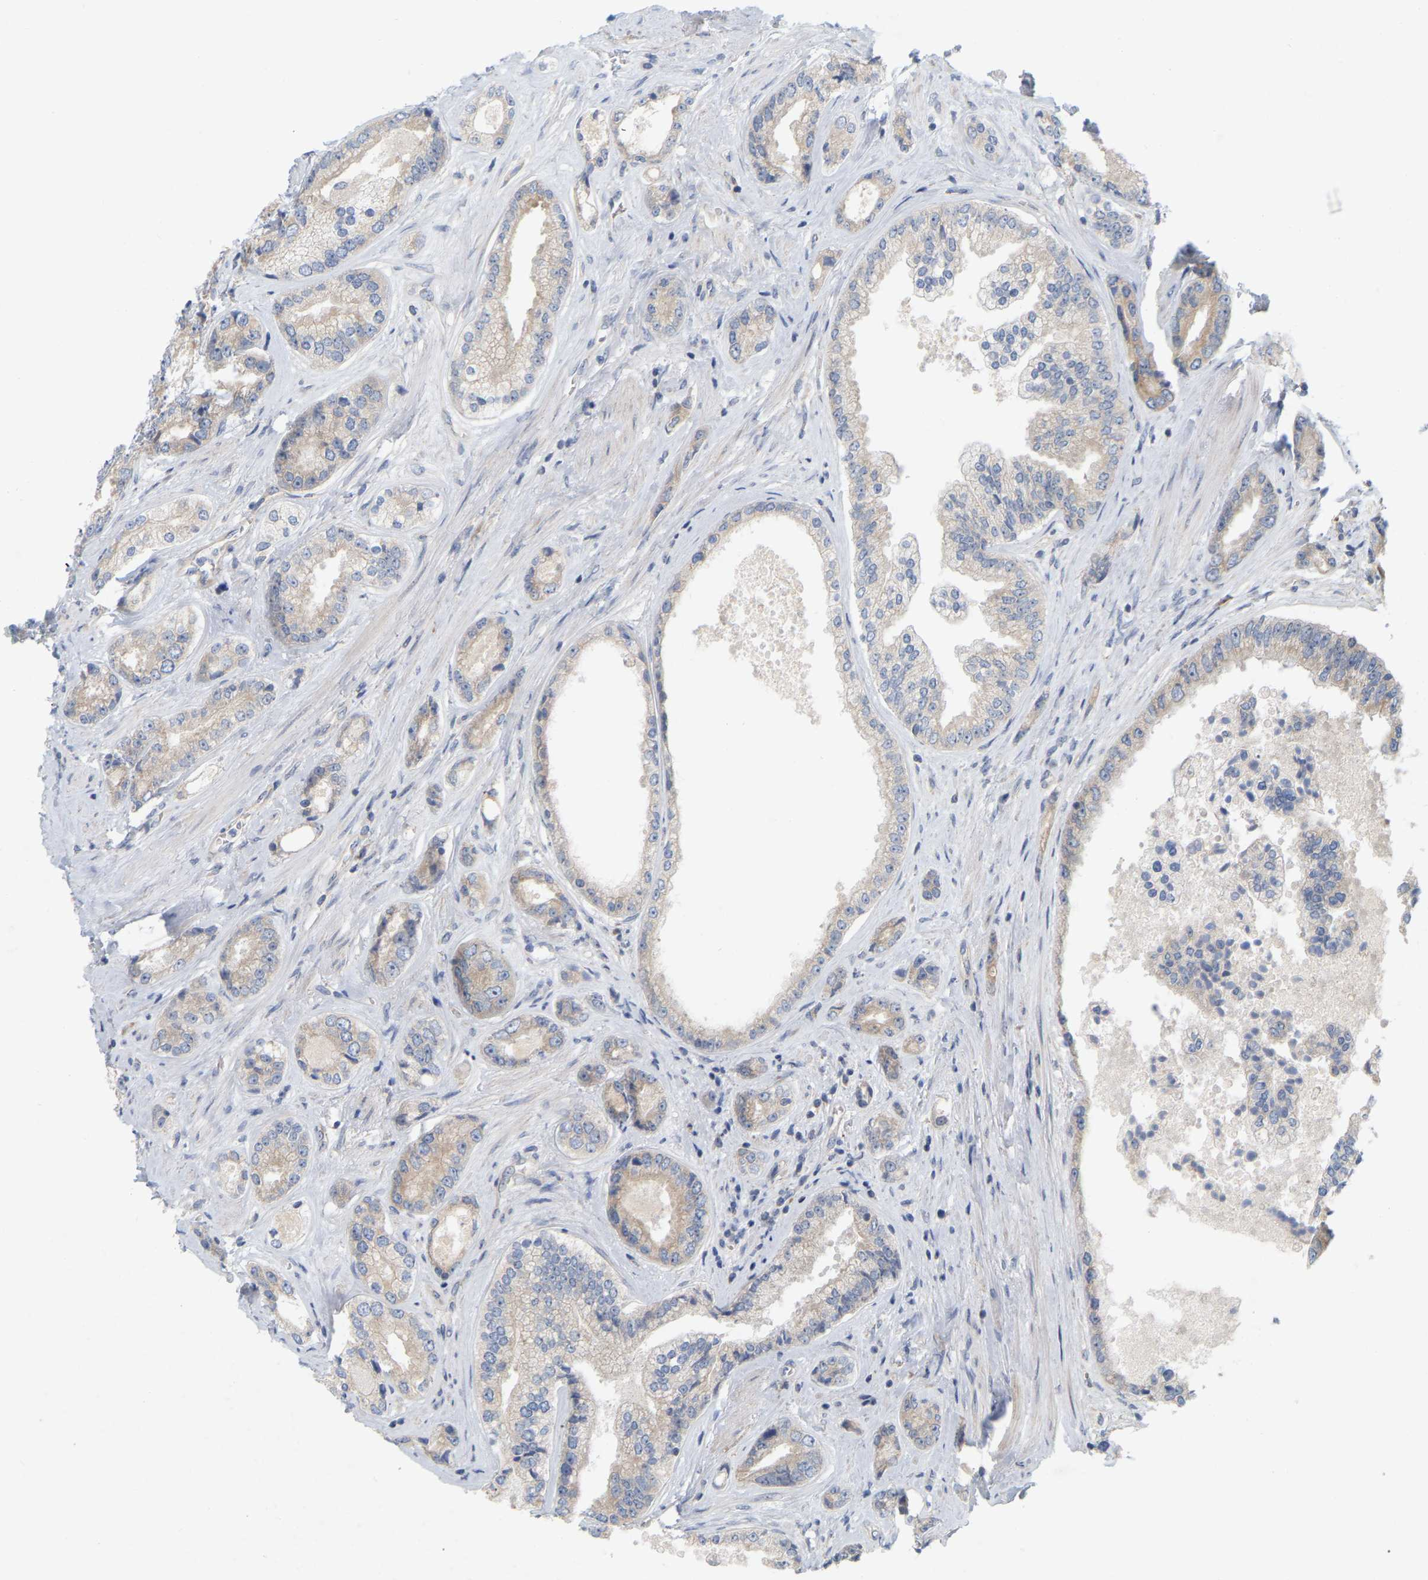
{"staining": {"intensity": "weak", "quantity": ">75%", "location": "cytoplasmic/membranous"}, "tissue": "prostate cancer", "cell_type": "Tumor cells", "image_type": "cancer", "snomed": [{"axis": "morphology", "description": "Adenocarcinoma, High grade"}, {"axis": "topography", "description": "Prostate"}], "caption": "Immunohistochemical staining of high-grade adenocarcinoma (prostate) displays weak cytoplasmic/membranous protein positivity in approximately >75% of tumor cells. Immunohistochemistry (ihc) stains the protein of interest in brown and the nuclei are stained blue.", "gene": "MINDY4", "patient": {"sex": "male", "age": 61}}